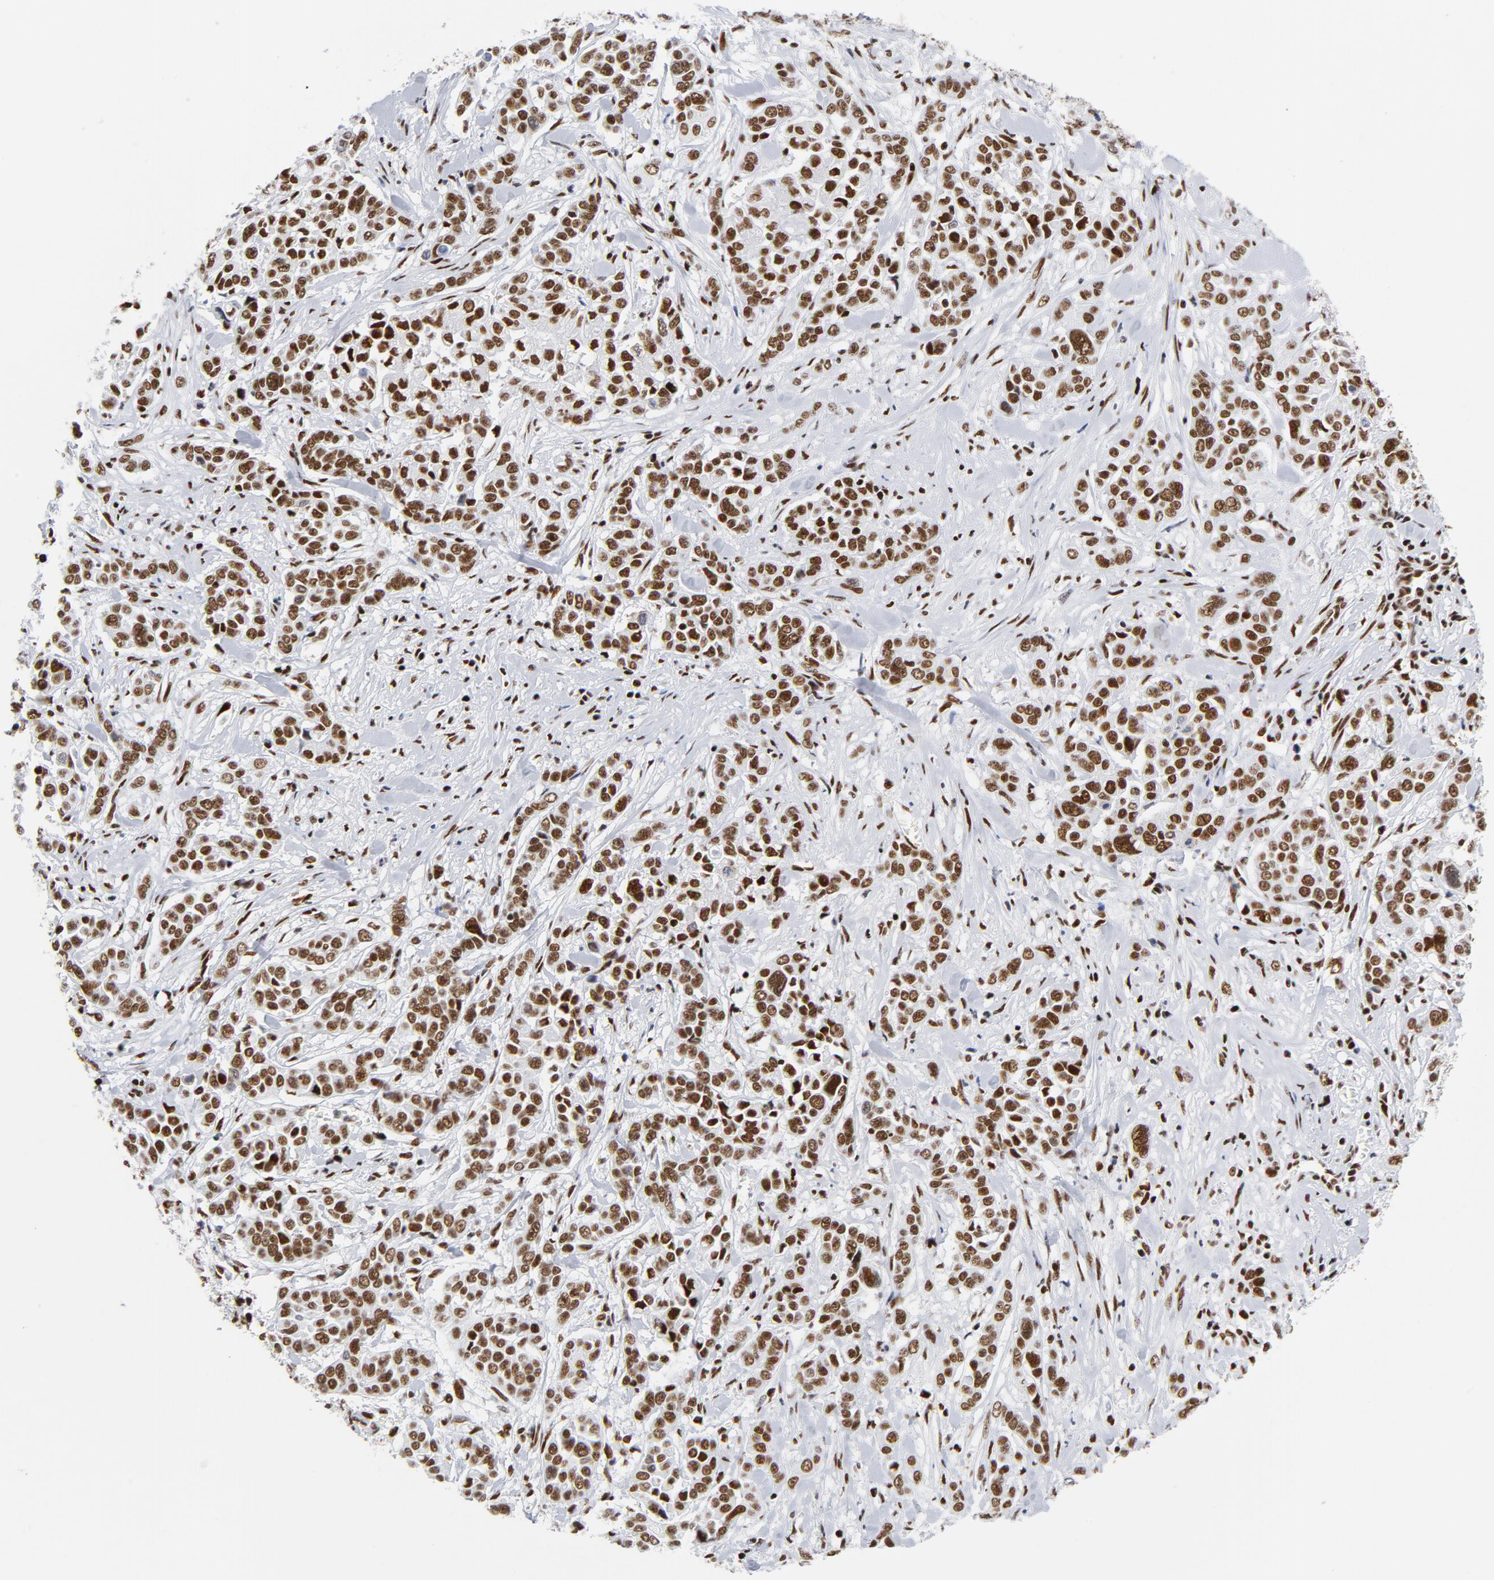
{"staining": {"intensity": "strong", "quantity": ">75%", "location": "nuclear"}, "tissue": "pancreatic cancer", "cell_type": "Tumor cells", "image_type": "cancer", "snomed": [{"axis": "morphology", "description": "Adenocarcinoma, NOS"}, {"axis": "topography", "description": "Pancreas"}], "caption": "Tumor cells demonstrate strong nuclear expression in approximately >75% of cells in pancreatic cancer (adenocarcinoma).", "gene": "XRCC5", "patient": {"sex": "female", "age": 52}}